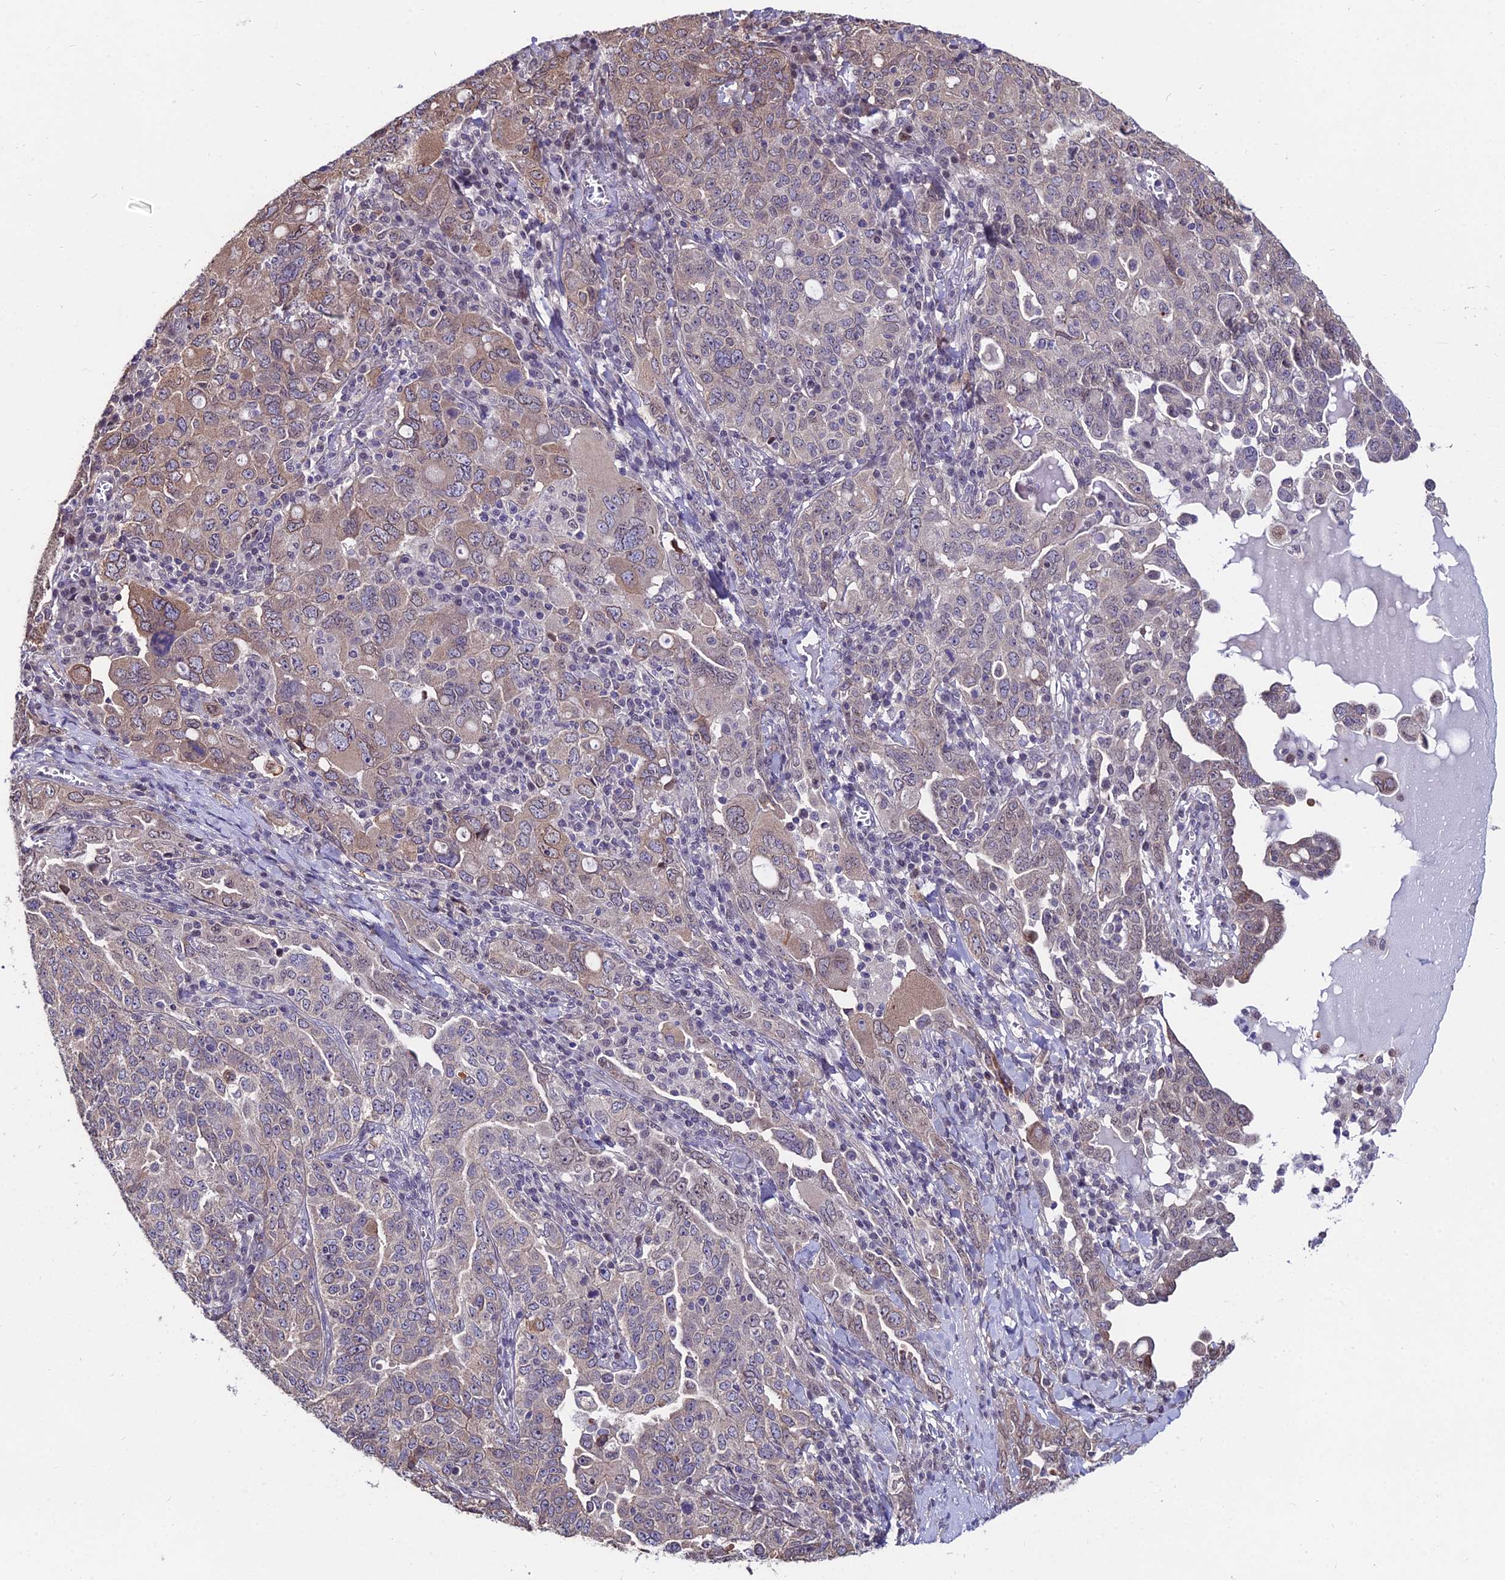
{"staining": {"intensity": "moderate", "quantity": "25%-75%", "location": "cytoplasmic/membranous"}, "tissue": "ovarian cancer", "cell_type": "Tumor cells", "image_type": "cancer", "snomed": [{"axis": "morphology", "description": "Carcinoma, endometroid"}, {"axis": "topography", "description": "Ovary"}], "caption": "DAB immunohistochemical staining of ovarian cancer reveals moderate cytoplasmic/membranous protein expression in about 25%-75% of tumor cells.", "gene": "INPP4A", "patient": {"sex": "female", "age": 62}}